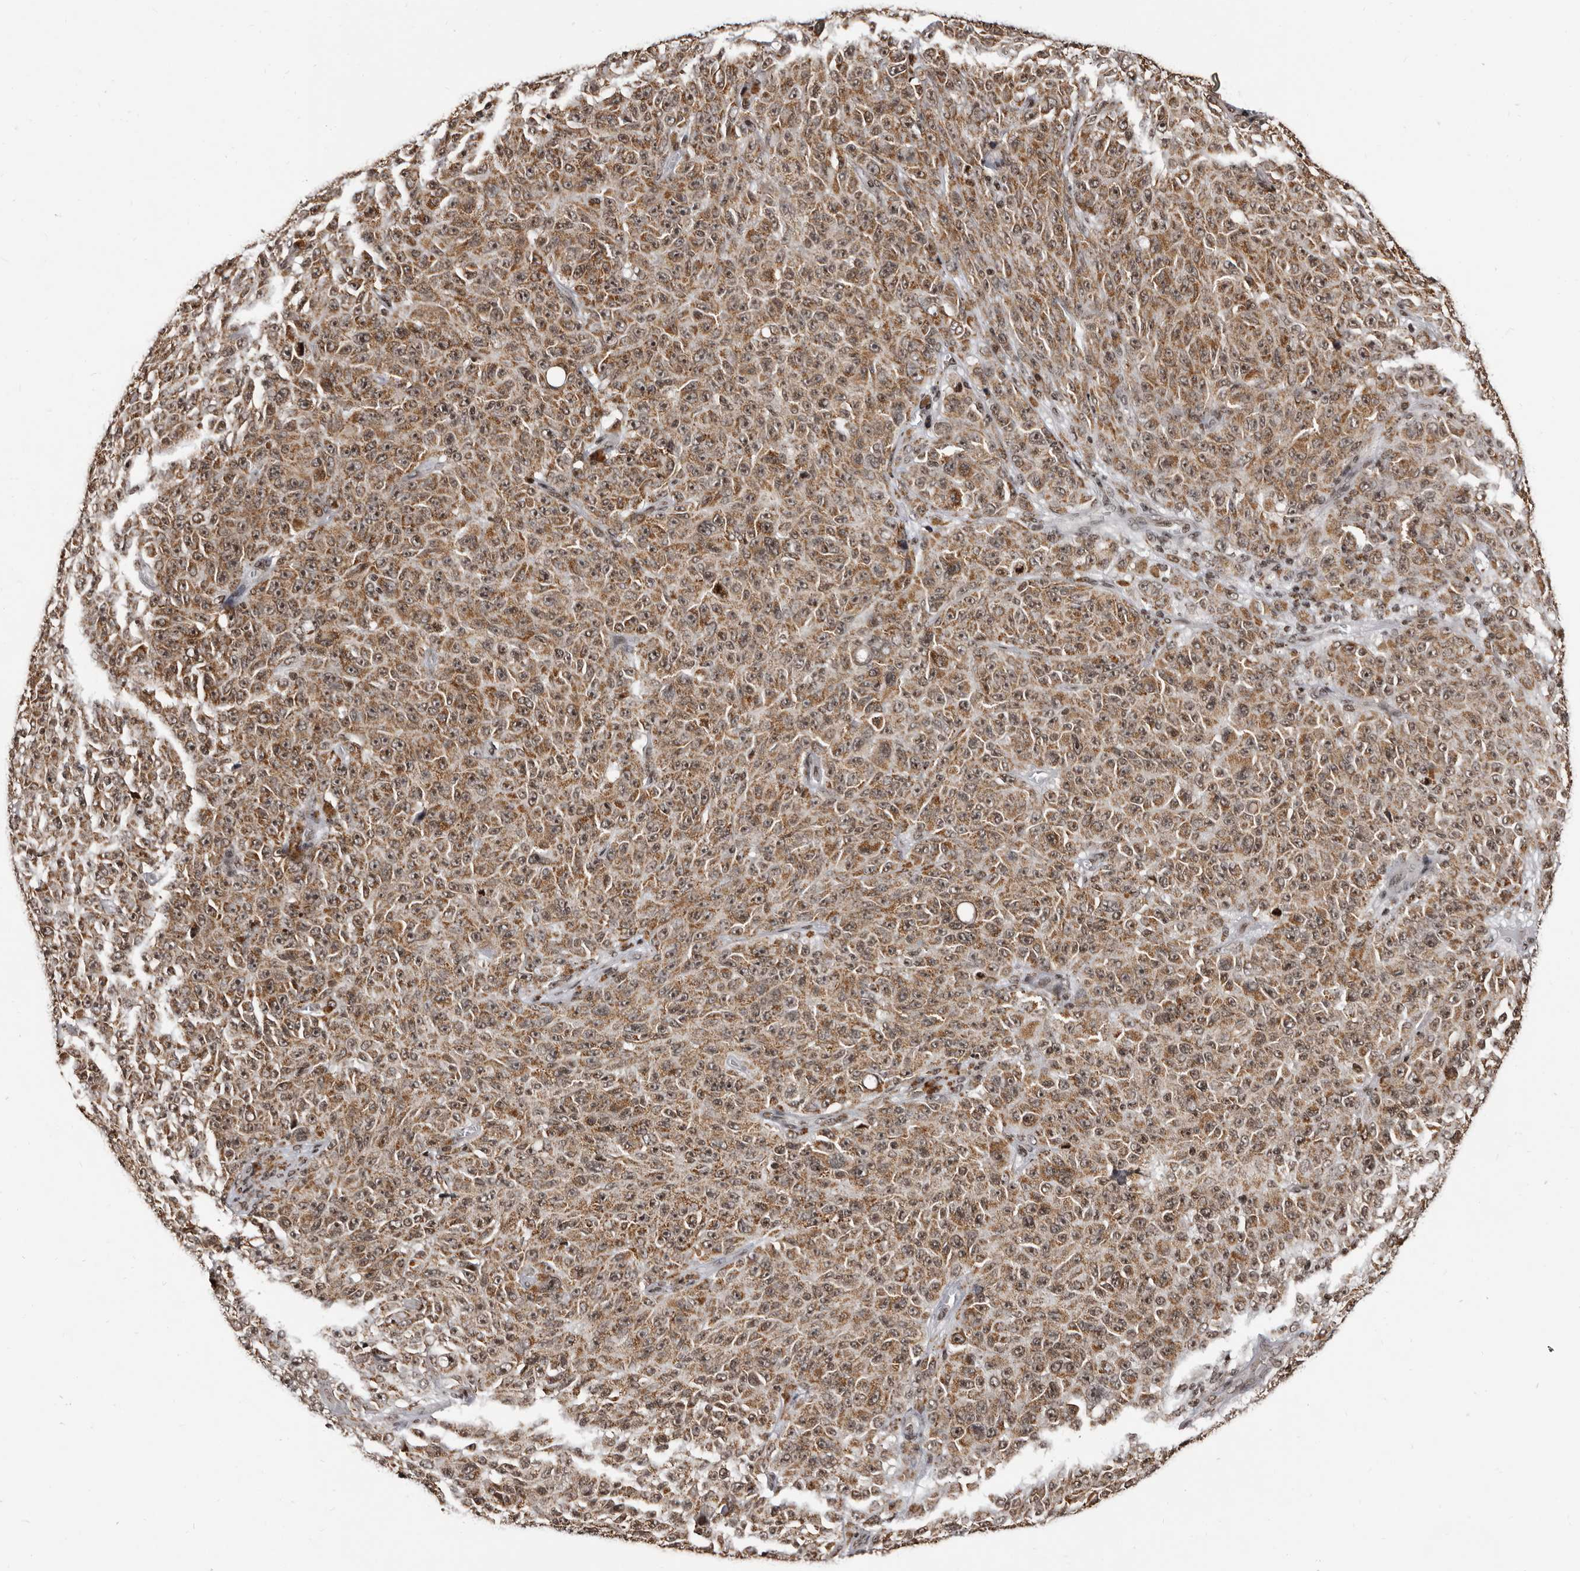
{"staining": {"intensity": "moderate", "quantity": ">75%", "location": "cytoplasmic/membranous,nuclear"}, "tissue": "melanoma", "cell_type": "Tumor cells", "image_type": "cancer", "snomed": [{"axis": "morphology", "description": "Malignant melanoma, NOS"}, {"axis": "topography", "description": "Skin"}], "caption": "The micrograph shows a brown stain indicating the presence of a protein in the cytoplasmic/membranous and nuclear of tumor cells in malignant melanoma.", "gene": "THUMPD1", "patient": {"sex": "female", "age": 82}}